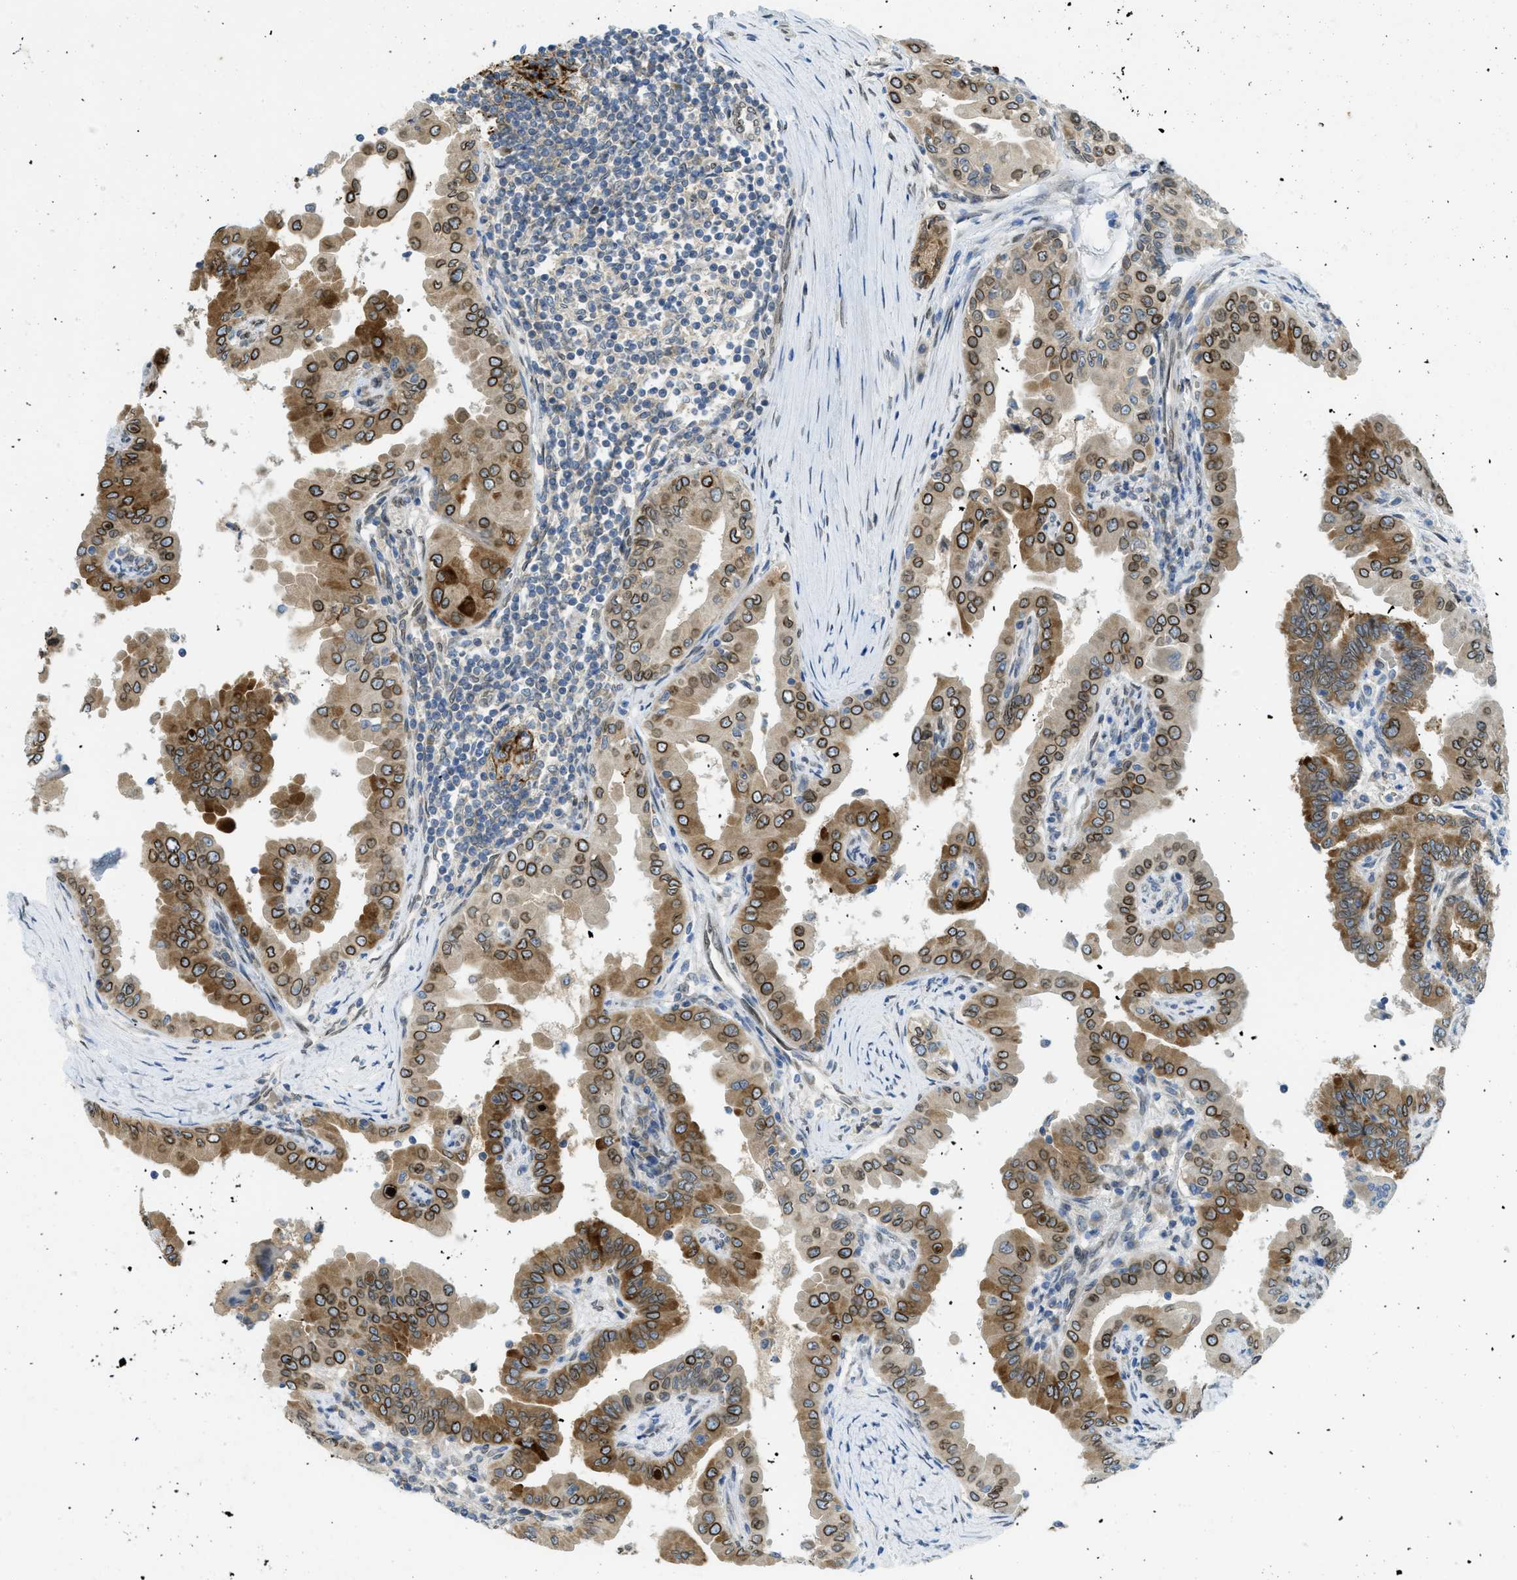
{"staining": {"intensity": "strong", "quantity": ">75%", "location": "cytoplasmic/membranous,nuclear"}, "tissue": "thyroid cancer", "cell_type": "Tumor cells", "image_type": "cancer", "snomed": [{"axis": "morphology", "description": "Papillary adenocarcinoma, NOS"}, {"axis": "topography", "description": "Thyroid gland"}], "caption": "An immunohistochemistry micrograph of tumor tissue is shown. Protein staining in brown shows strong cytoplasmic/membranous and nuclear positivity in papillary adenocarcinoma (thyroid) within tumor cells.", "gene": "EIF2AK3", "patient": {"sex": "male", "age": 33}}